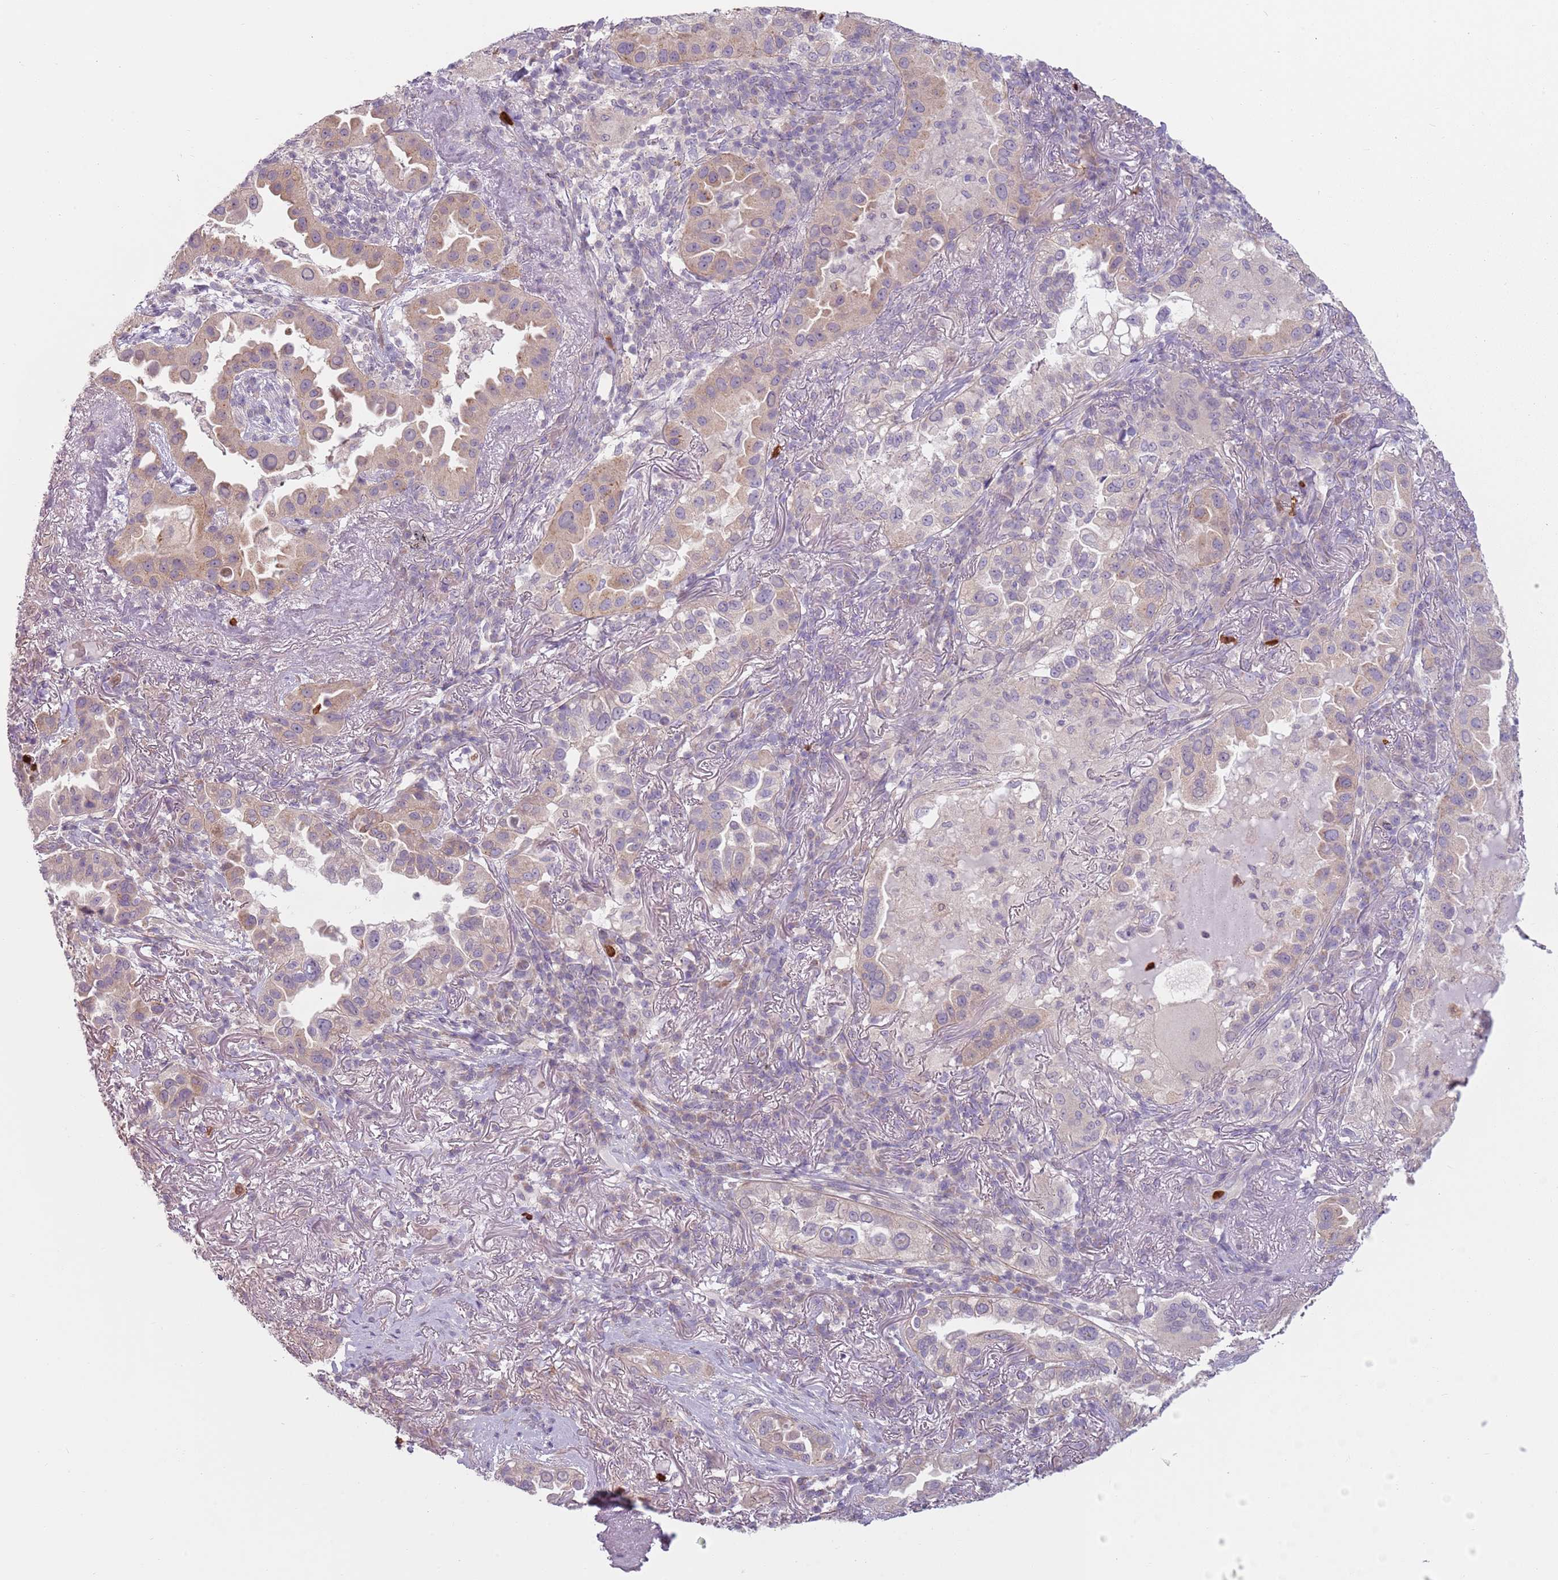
{"staining": {"intensity": "weak", "quantity": "25%-75%", "location": "cytoplasmic/membranous"}, "tissue": "lung cancer", "cell_type": "Tumor cells", "image_type": "cancer", "snomed": [{"axis": "morphology", "description": "Adenocarcinoma, NOS"}, {"axis": "topography", "description": "Lung"}], "caption": "DAB (3,3'-diaminobenzidine) immunohistochemical staining of lung cancer (adenocarcinoma) shows weak cytoplasmic/membranous protein expression in about 25%-75% of tumor cells. The staining is performed using DAB (3,3'-diaminobenzidine) brown chromogen to label protein expression. The nuclei are counter-stained blue using hematoxylin.", "gene": "SPAG4", "patient": {"sex": "female", "age": 69}}